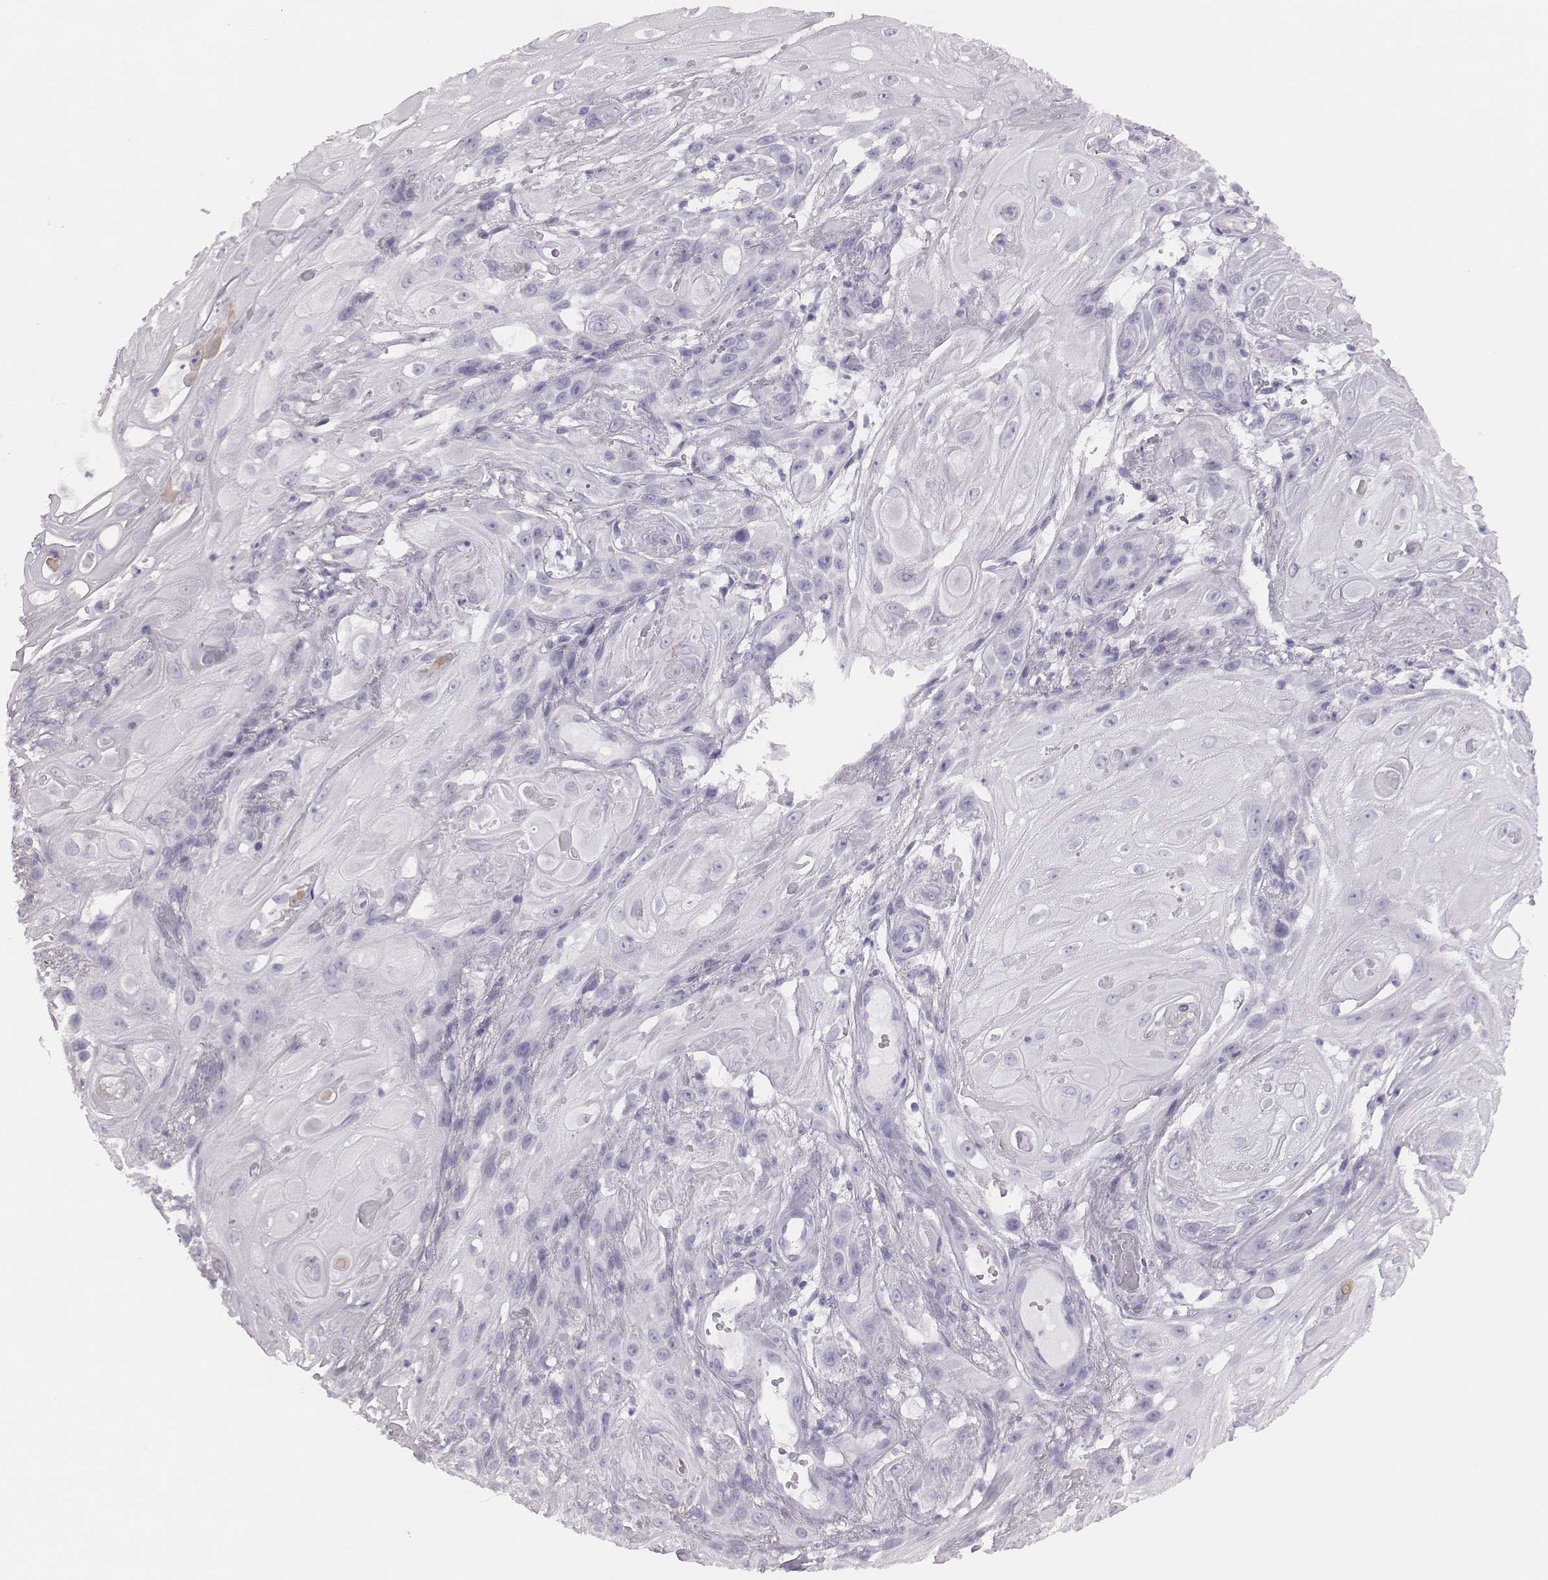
{"staining": {"intensity": "negative", "quantity": "none", "location": "none"}, "tissue": "skin cancer", "cell_type": "Tumor cells", "image_type": "cancer", "snomed": [{"axis": "morphology", "description": "Squamous cell carcinoma, NOS"}, {"axis": "topography", "description": "Skin"}], "caption": "This is a photomicrograph of IHC staining of squamous cell carcinoma (skin), which shows no staining in tumor cells.", "gene": "H1-6", "patient": {"sex": "male", "age": 62}}